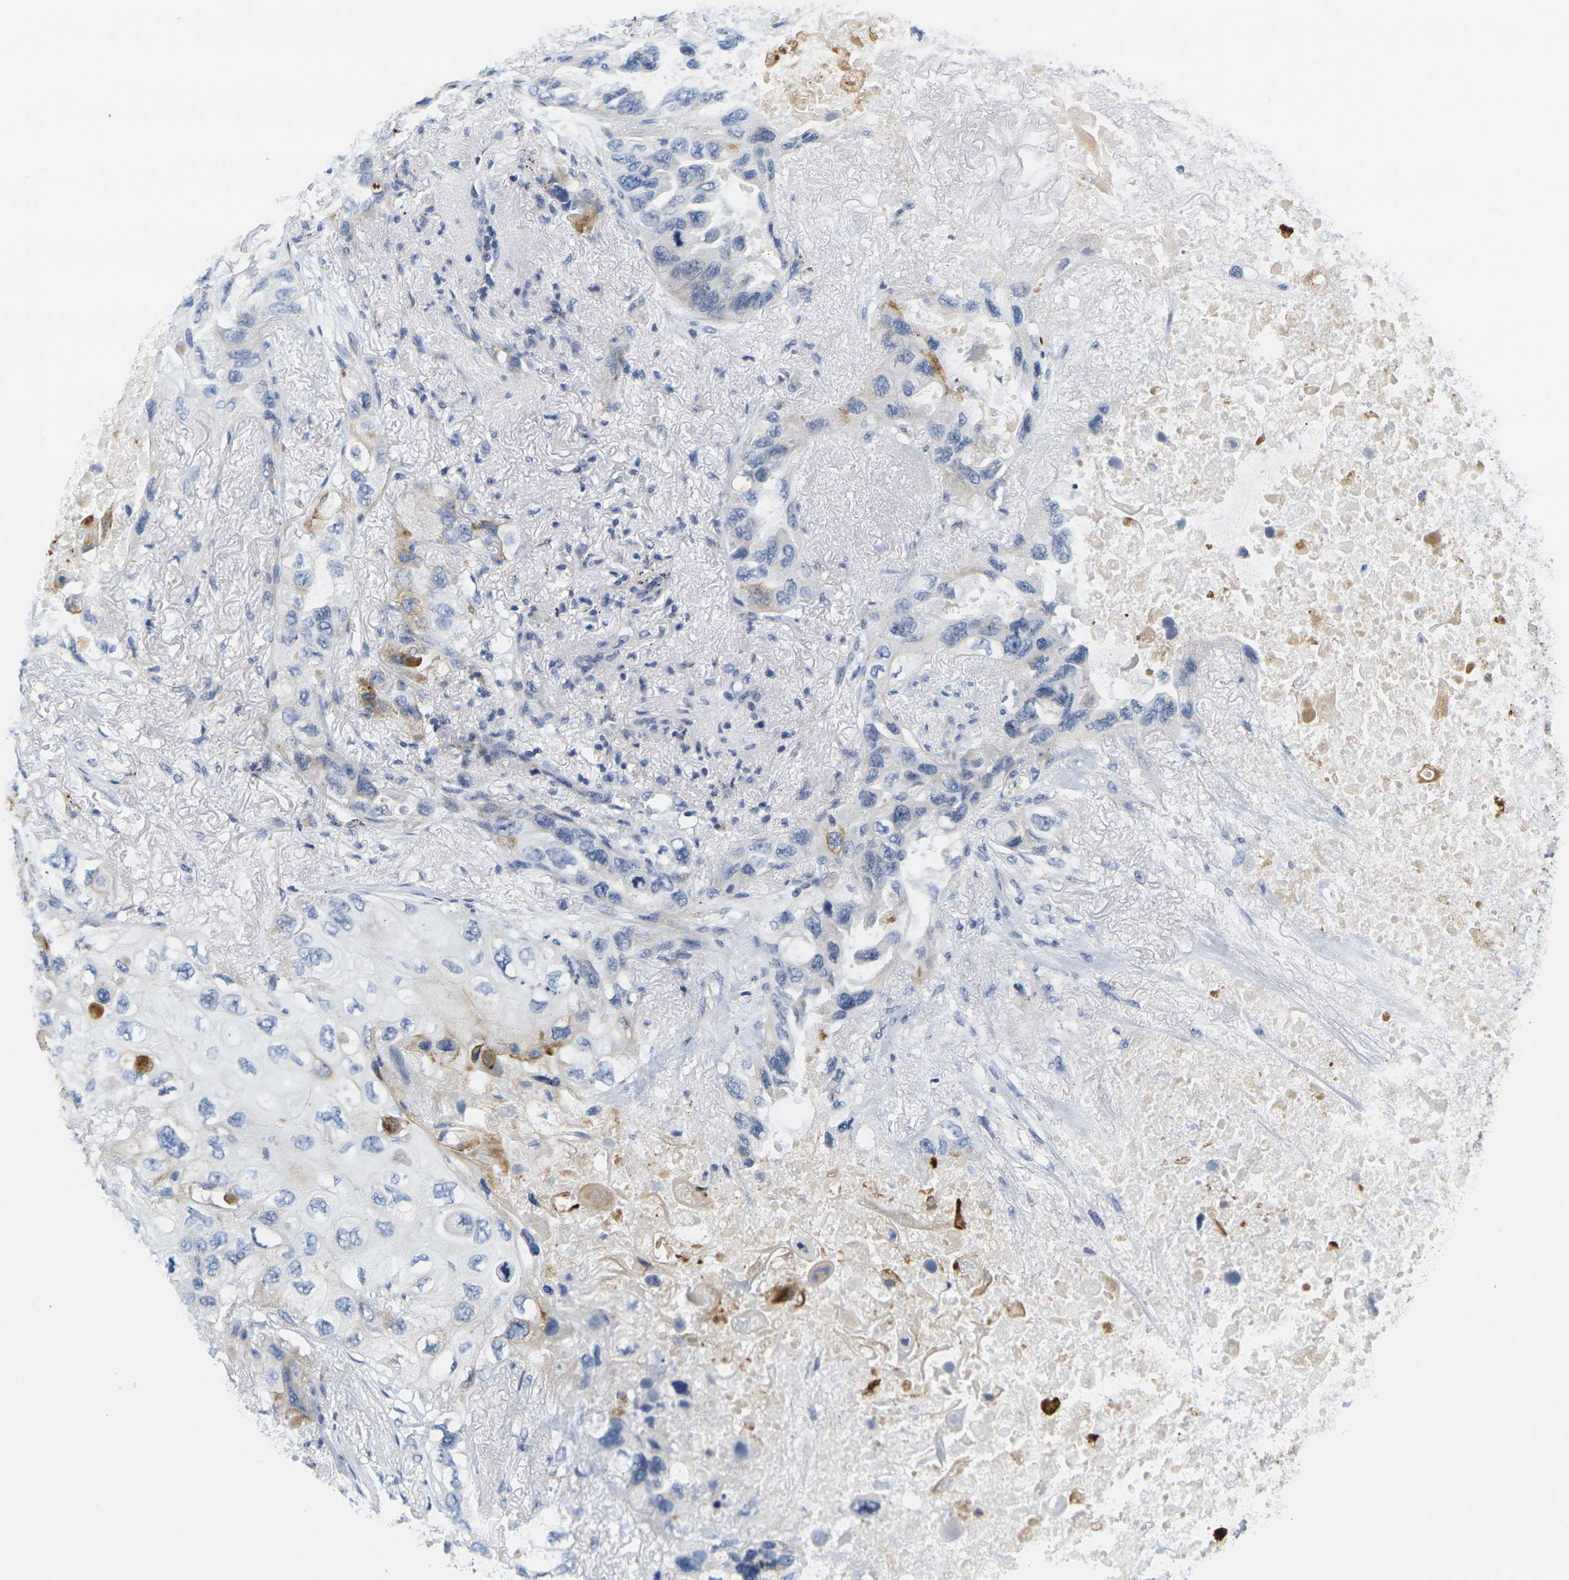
{"staining": {"intensity": "moderate", "quantity": "<25%", "location": "cytoplasmic/membranous"}, "tissue": "lung cancer", "cell_type": "Tumor cells", "image_type": "cancer", "snomed": [{"axis": "morphology", "description": "Squamous cell carcinoma, NOS"}, {"axis": "topography", "description": "Lung"}], "caption": "Moderate cytoplasmic/membranous expression for a protein is identified in about <25% of tumor cells of squamous cell carcinoma (lung) using IHC.", "gene": "KLK5", "patient": {"sex": "female", "age": 73}}